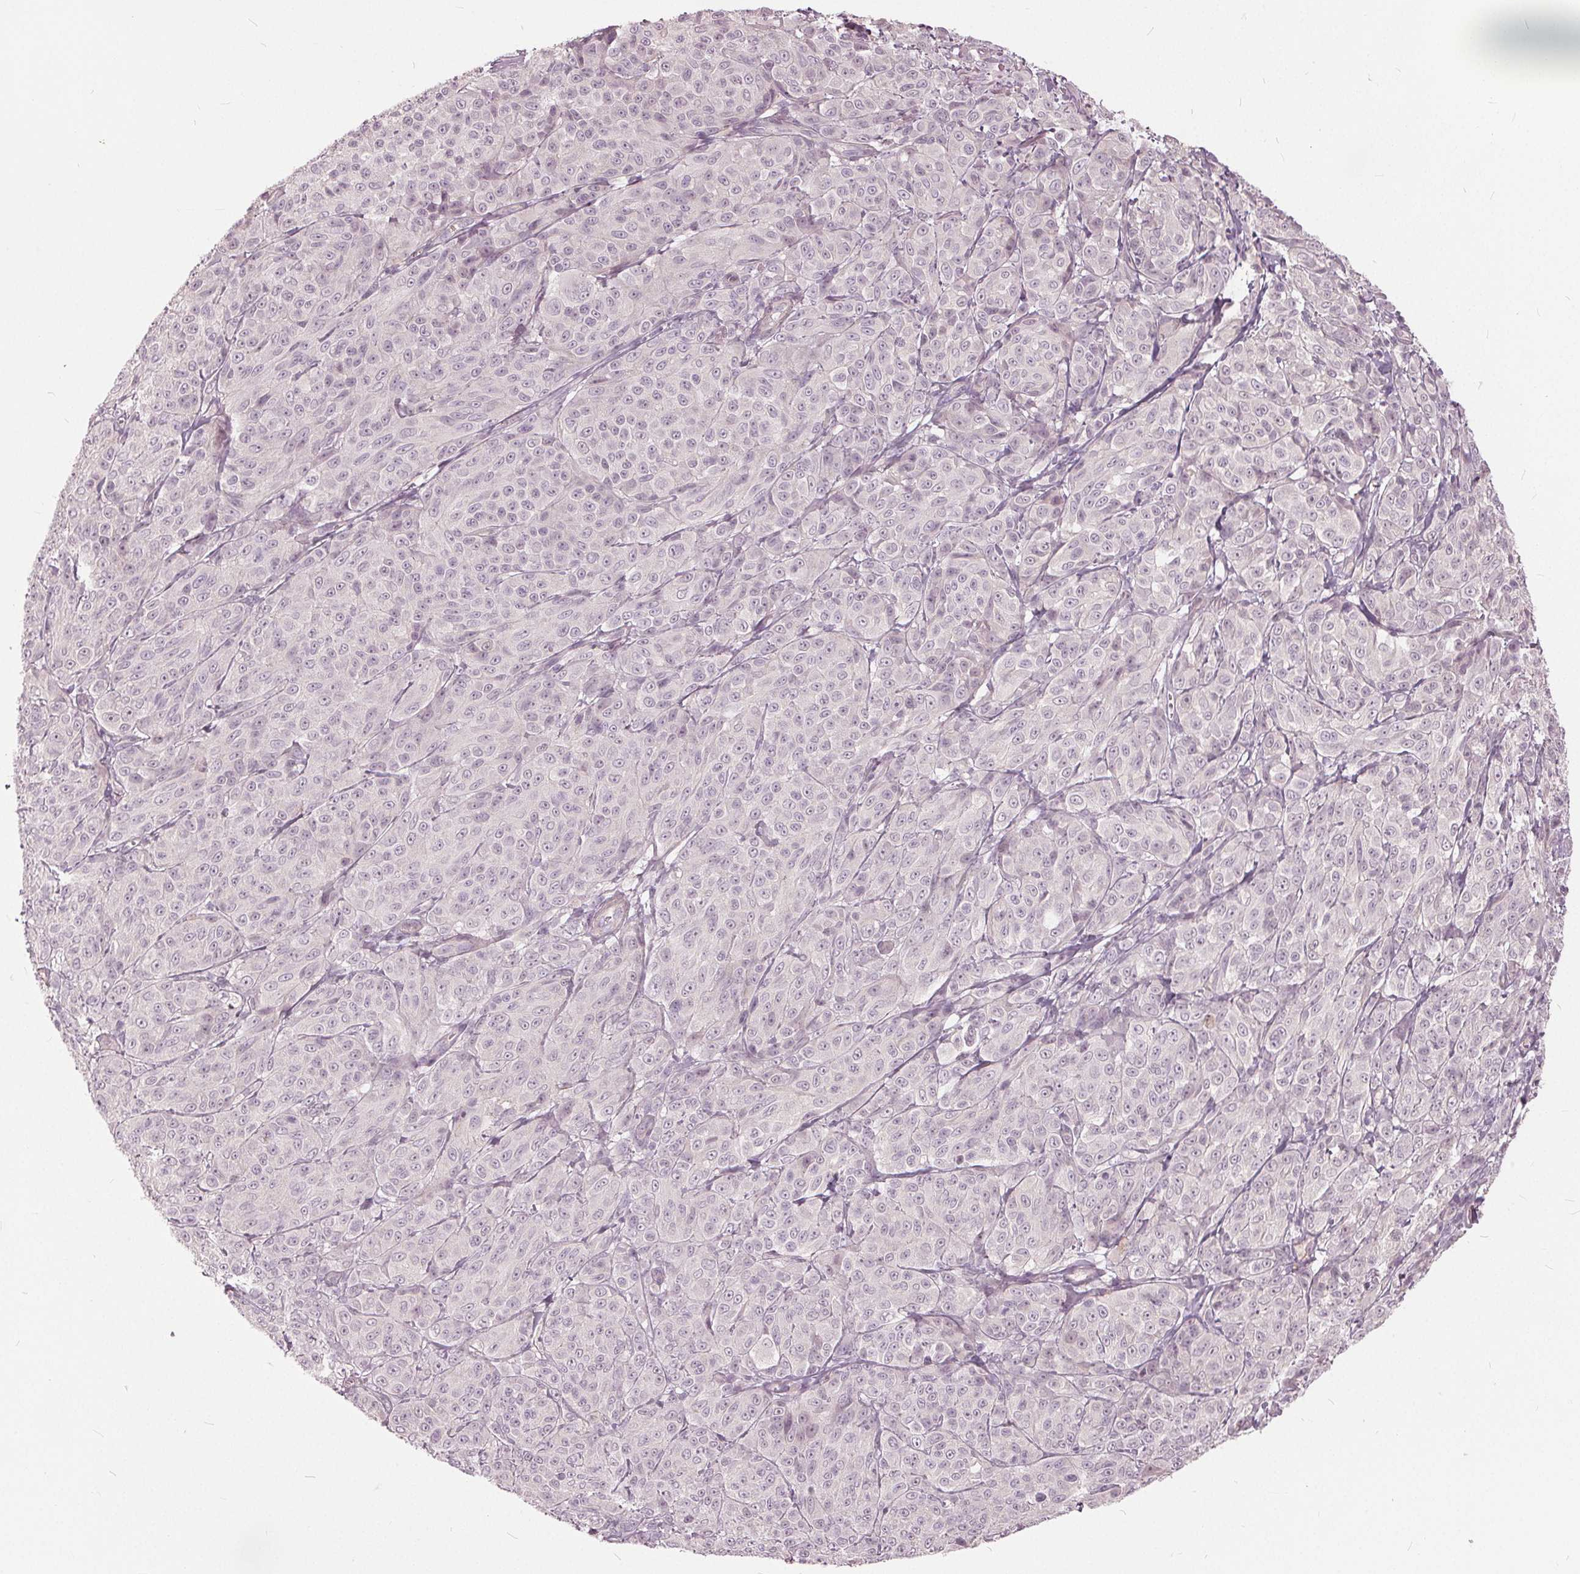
{"staining": {"intensity": "negative", "quantity": "none", "location": "none"}, "tissue": "melanoma", "cell_type": "Tumor cells", "image_type": "cancer", "snomed": [{"axis": "morphology", "description": "Malignant melanoma, NOS"}, {"axis": "topography", "description": "Skin"}], "caption": "The histopathology image displays no significant positivity in tumor cells of melanoma.", "gene": "KLK13", "patient": {"sex": "male", "age": 89}}